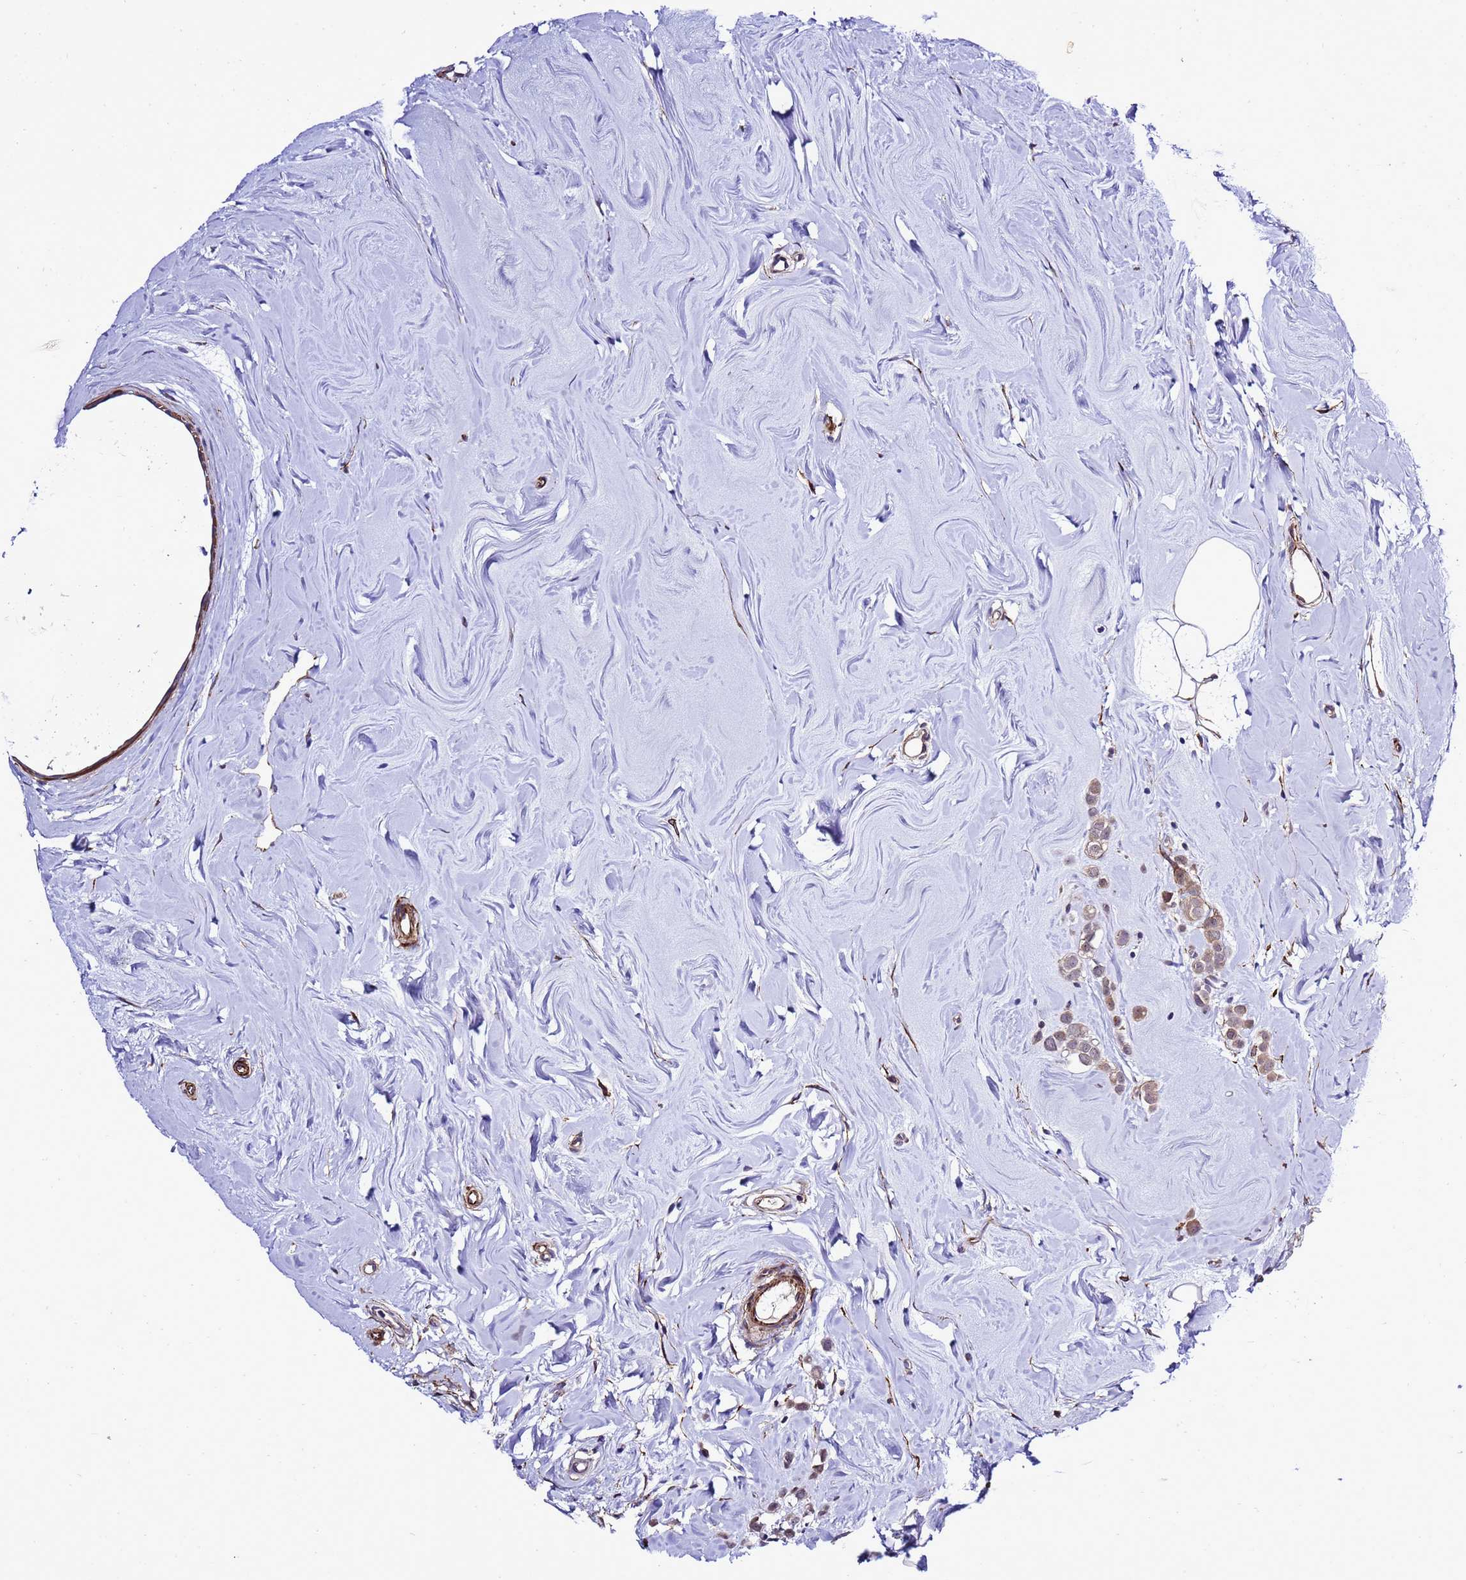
{"staining": {"intensity": "weak", "quantity": ">75%", "location": "cytoplasmic/membranous"}, "tissue": "breast cancer", "cell_type": "Tumor cells", "image_type": "cancer", "snomed": [{"axis": "morphology", "description": "Lobular carcinoma"}, {"axis": "topography", "description": "Breast"}], "caption": "Brown immunohistochemical staining in human breast cancer shows weak cytoplasmic/membranous staining in about >75% of tumor cells.", "gene": "GZF1", "patient": {"sex": "female", "age": 47}}